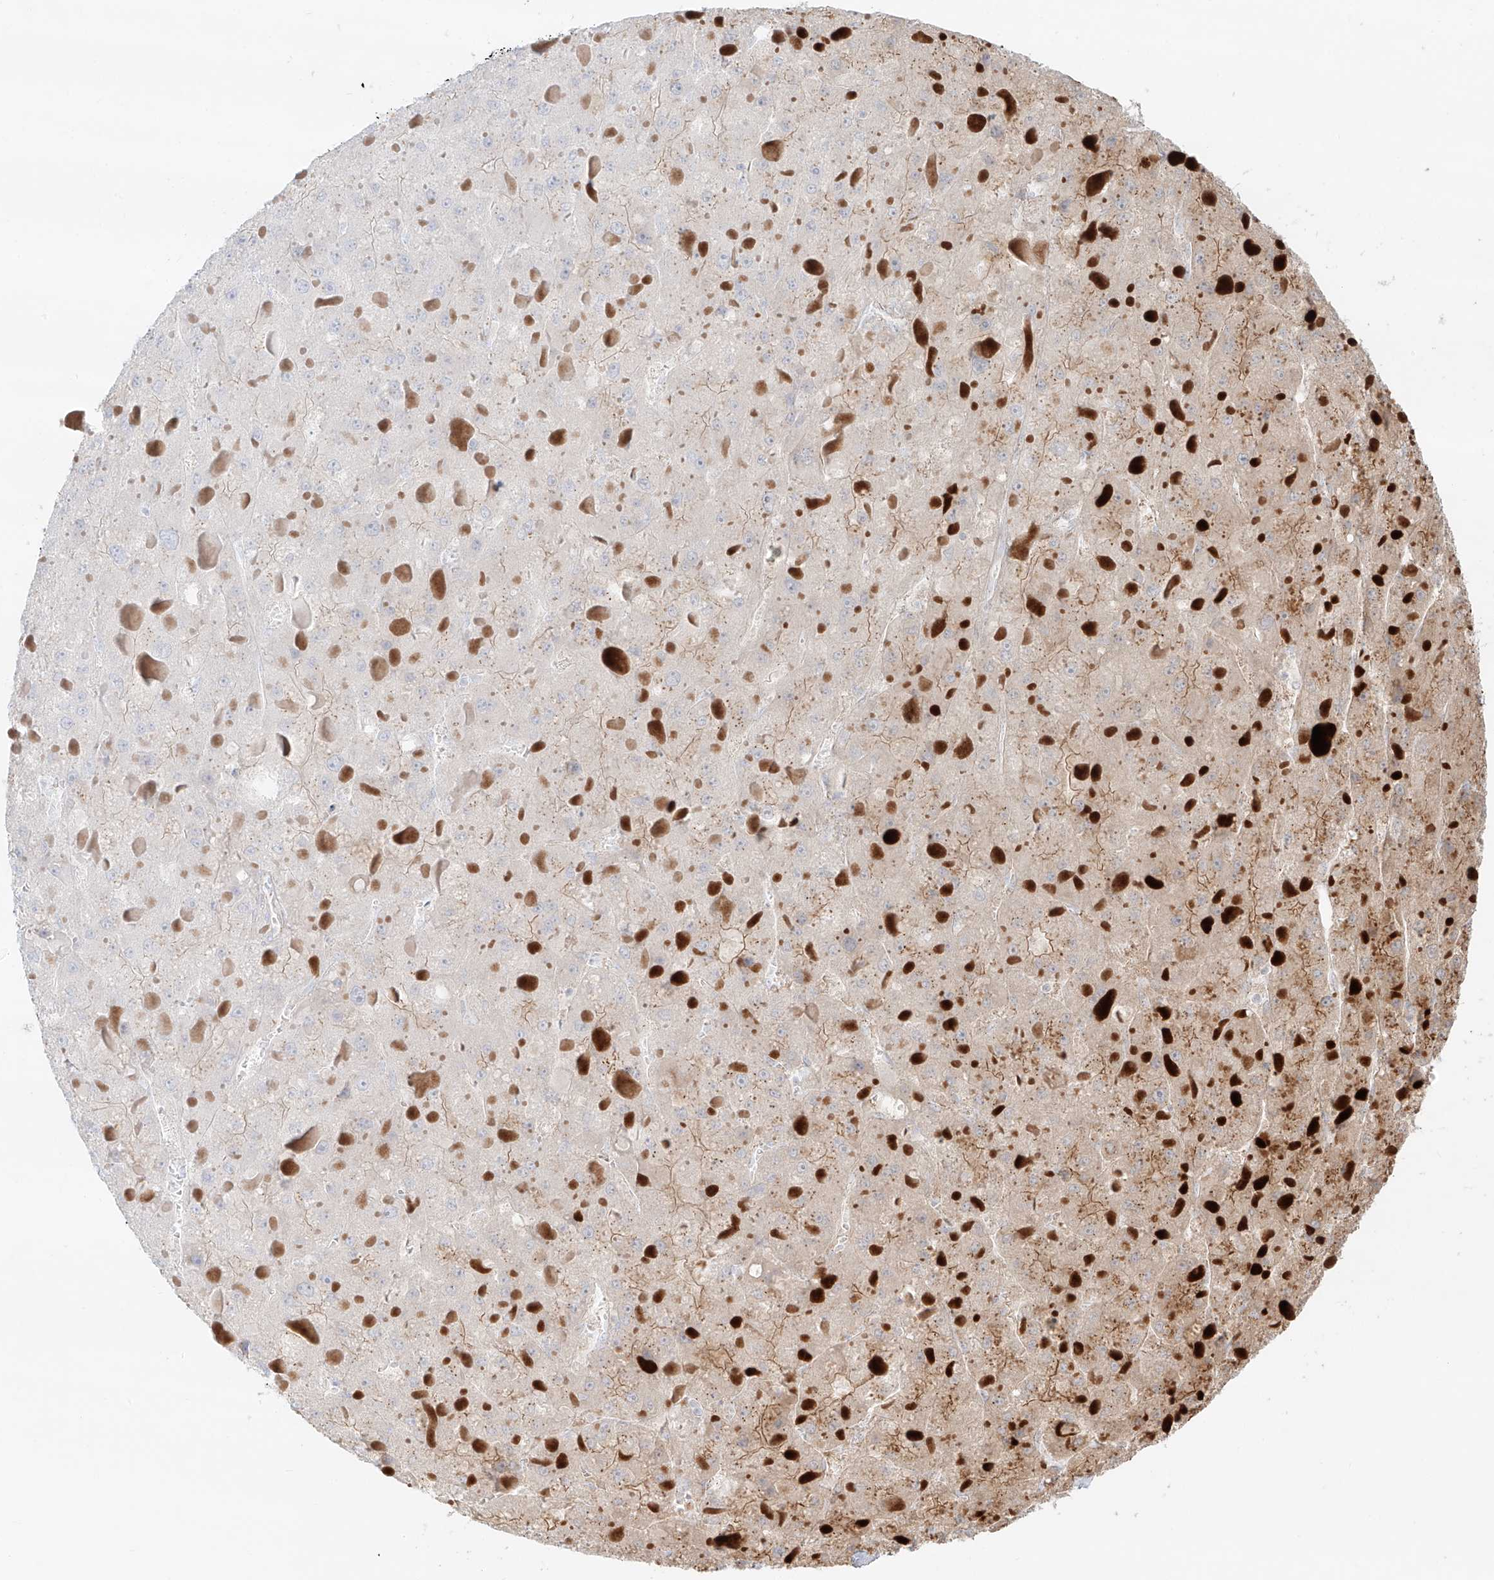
{"staining": {"intensity": "moderate", "quantity": "25%-75%", "location": "cytoplasmic/membranous"}, "tissue": "liver cancer", "cell_type": "Tumor cells", "image_type": "cancer", "snomed": [{"axis": "morphology", "description": "Carcinoma, Hepatocellular, NOS"}, {"axis": "topography", "description": "Liver"}], "caption": "This is a micrograph of immunohistochemistry (IHC) staining of liver cancer (hepatocellular carcinoma), which shows moderate expression in the cytoplasmic/membranous of tumor cells.", "gene": "ZNF287", "patient": {"sex": "female", "age": 73}}